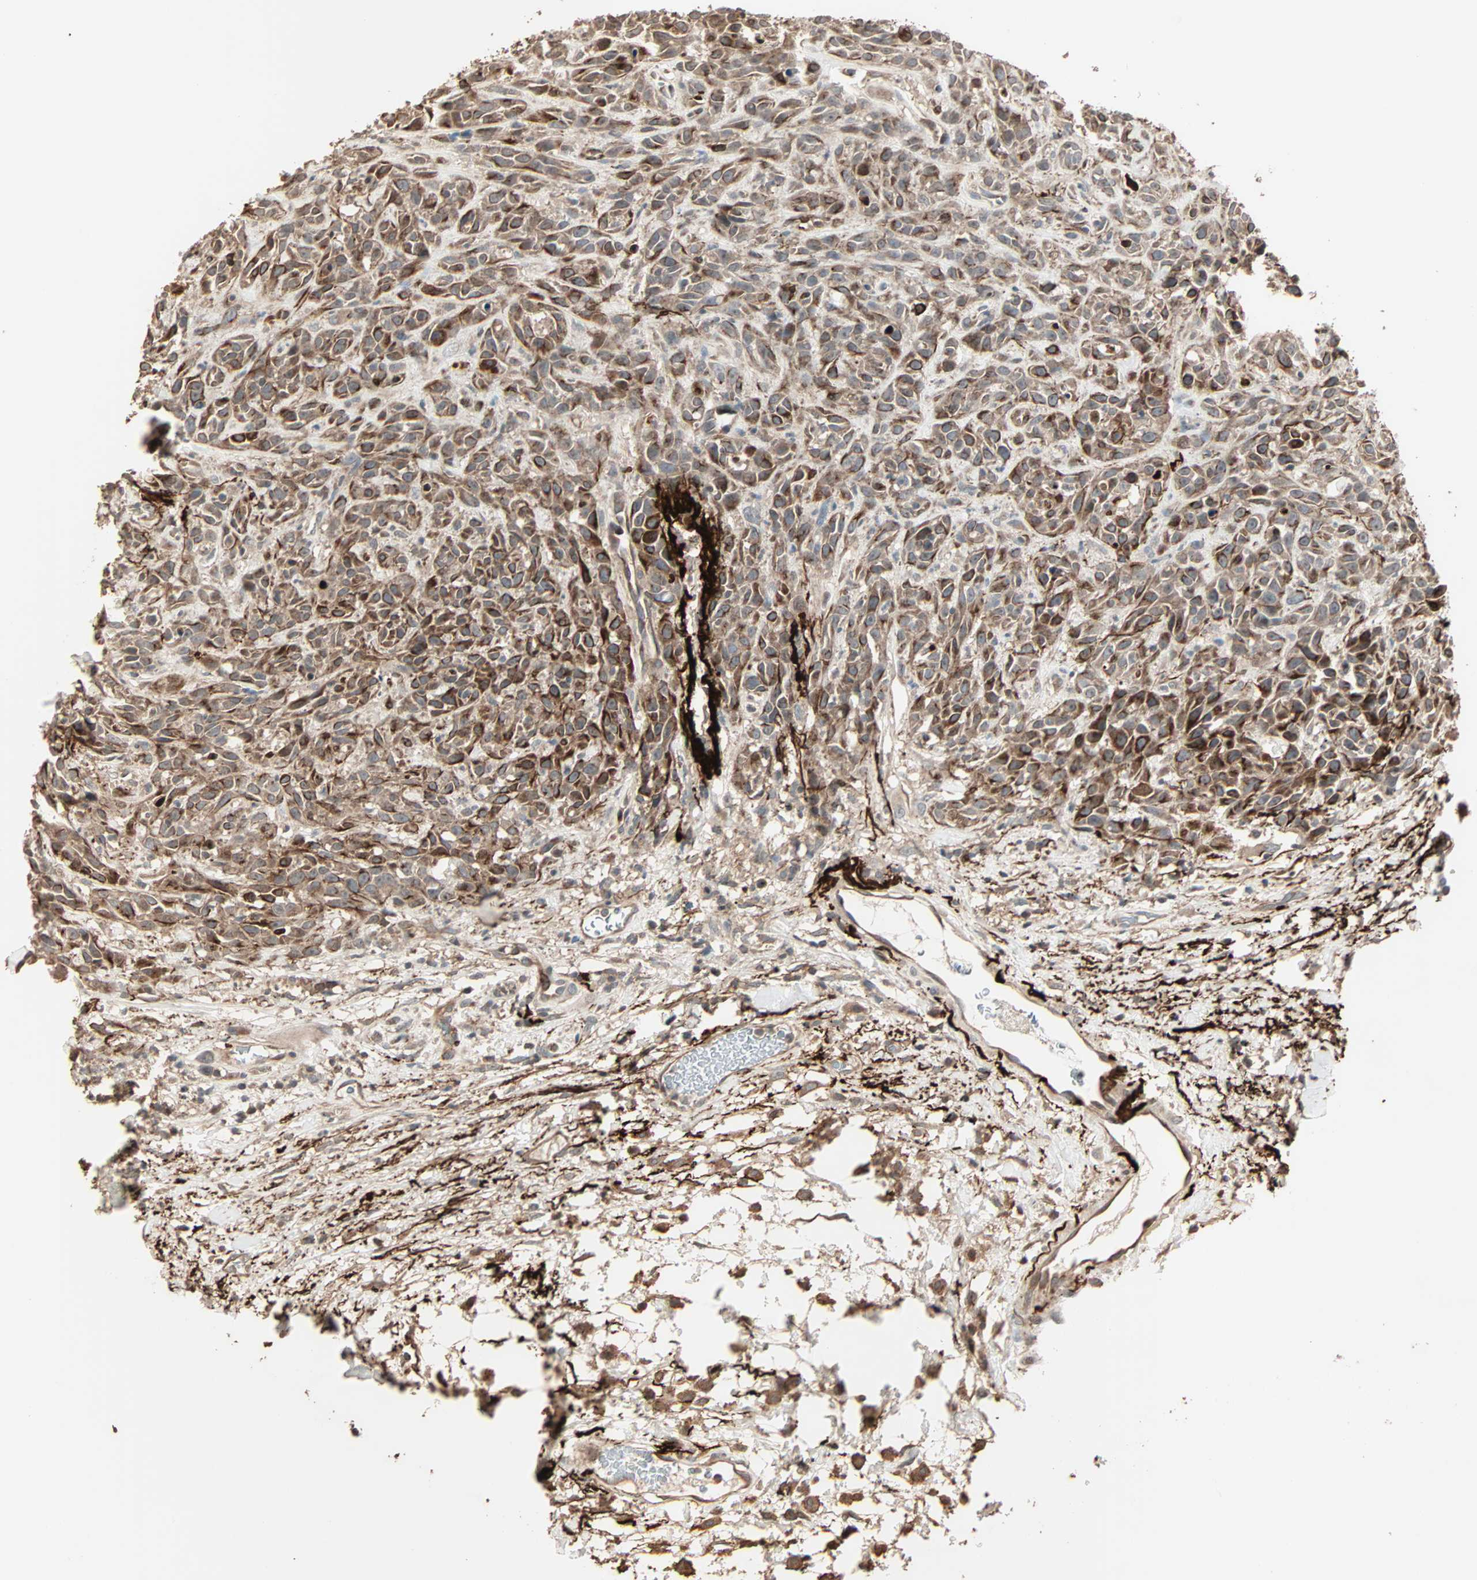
{"staining": {"intensity": "strong", "quantity": ">75%", "location": "cytoplasmic/membranous"}, "tissue": "head and neck cancer", "cell_type": "Tumor cells", "image_type": "cancer", "snomed": [{"axis": "morphology", "description": "Normal tissue, NOS"}, {"axis": "morphology", "description": "Squamous cell carcinoma, NOS"}, {"axis": "topography", "description": "Cartilage tissue"}, {"axis": "topography", "description": "Head-Neck"}], "caption": "Immunohistochemistry (IHC) micrograph of head and neck squamous cell carcinoma stained for a protein (brown), which shows high levels of strong cytoplasmic/membranous expression in about >75% of tumor cells.", "gene": "CALCRL", "patient": {"sex": "male", "age": 62}}